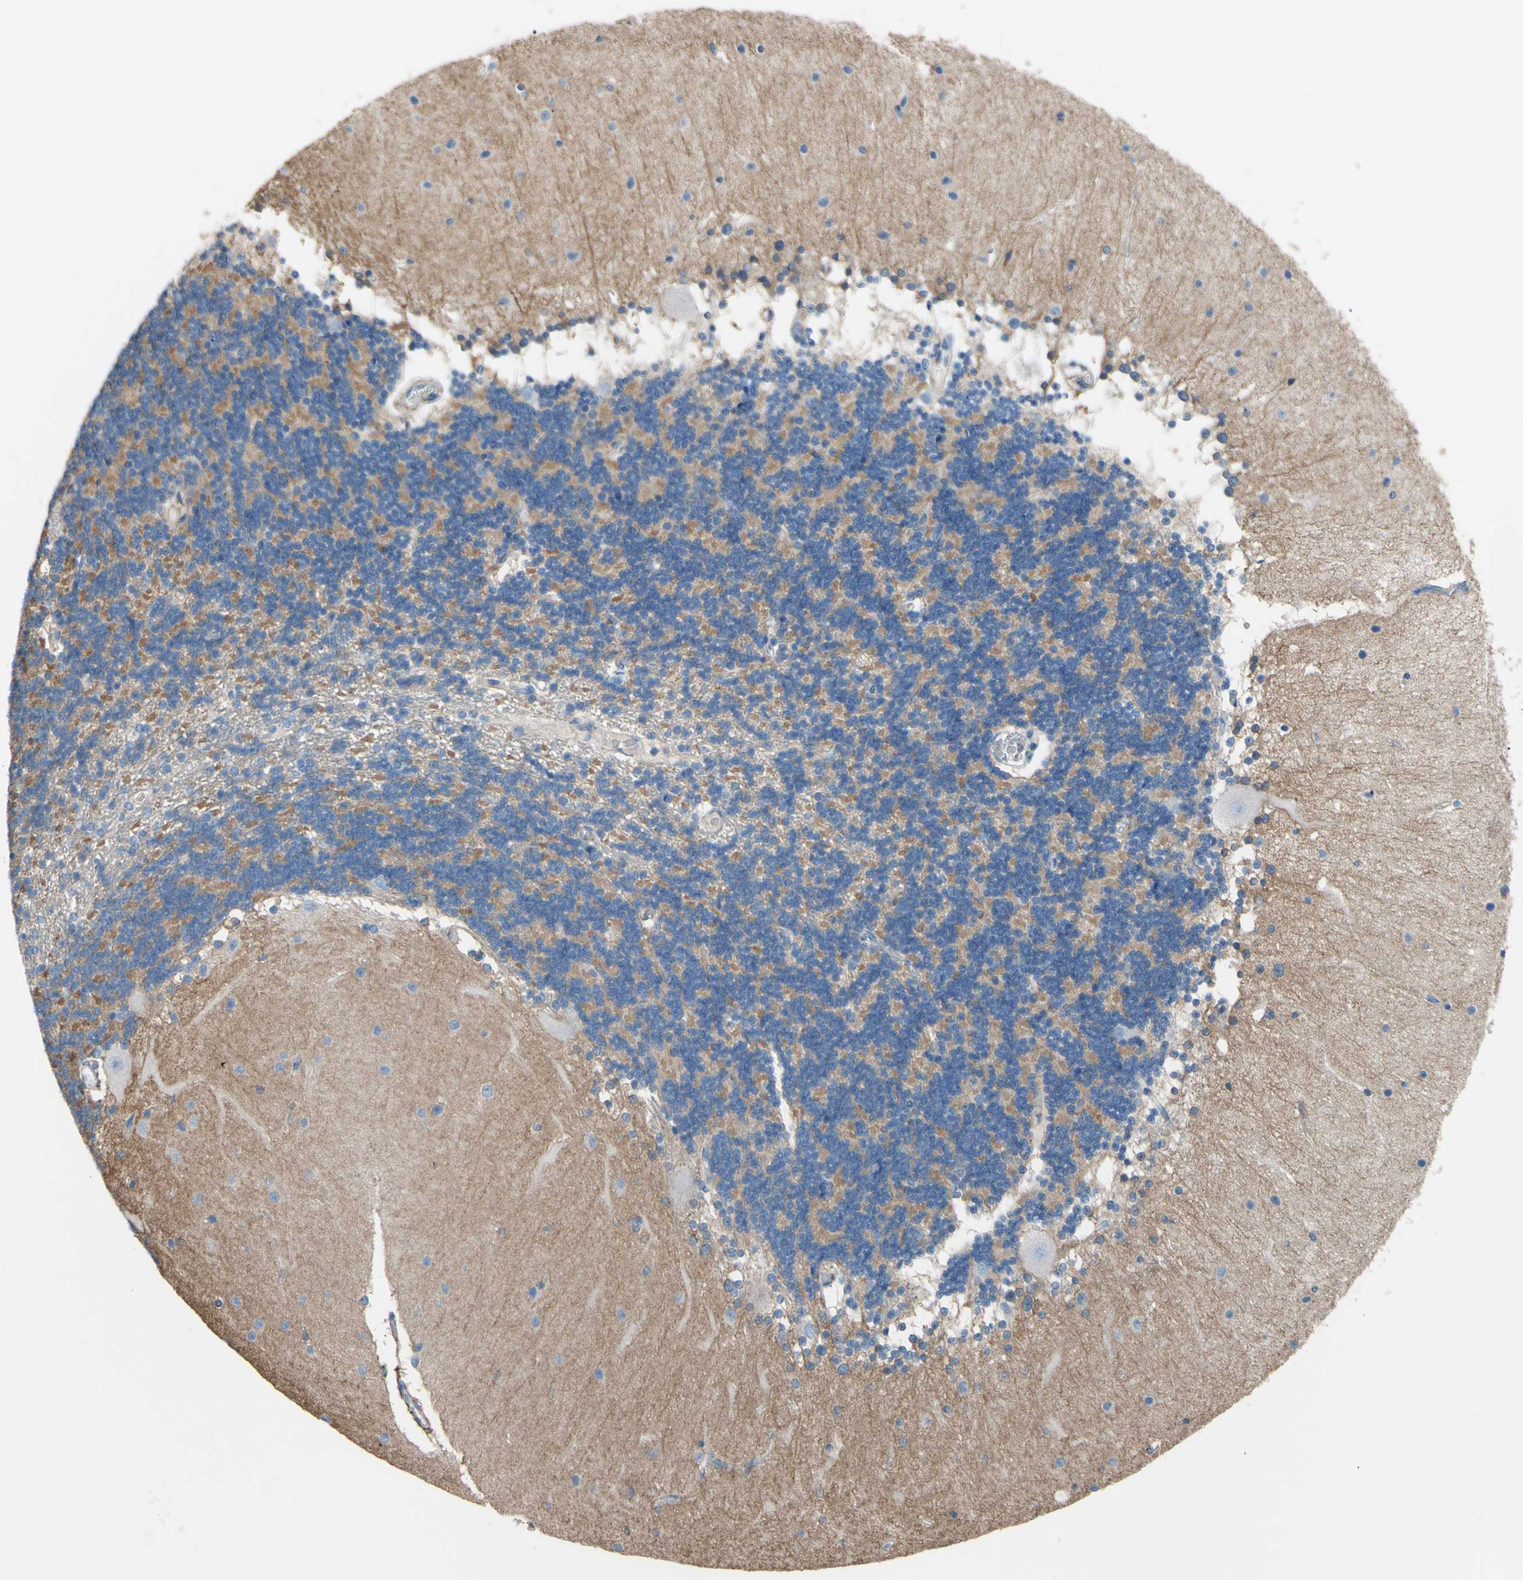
{"staining": {"intensity": "negative", "quantity": "none", "location": "none"}, "tissue": "cerebellum", "cell_type": "Cells in granular layer", "image_type": "normal", "snomed": [{"axis": "morphology", "description": "Normal tissue, NOS"}, {"axis": "topography", "description": "Cerebellum"}], "caption": "Immunohistochemical staining of unremarkable cerebellum exhibits no significant expression in cells in granular layer.", "gene": "ADD1", "patient": {"sex": "female", "age": 54}}